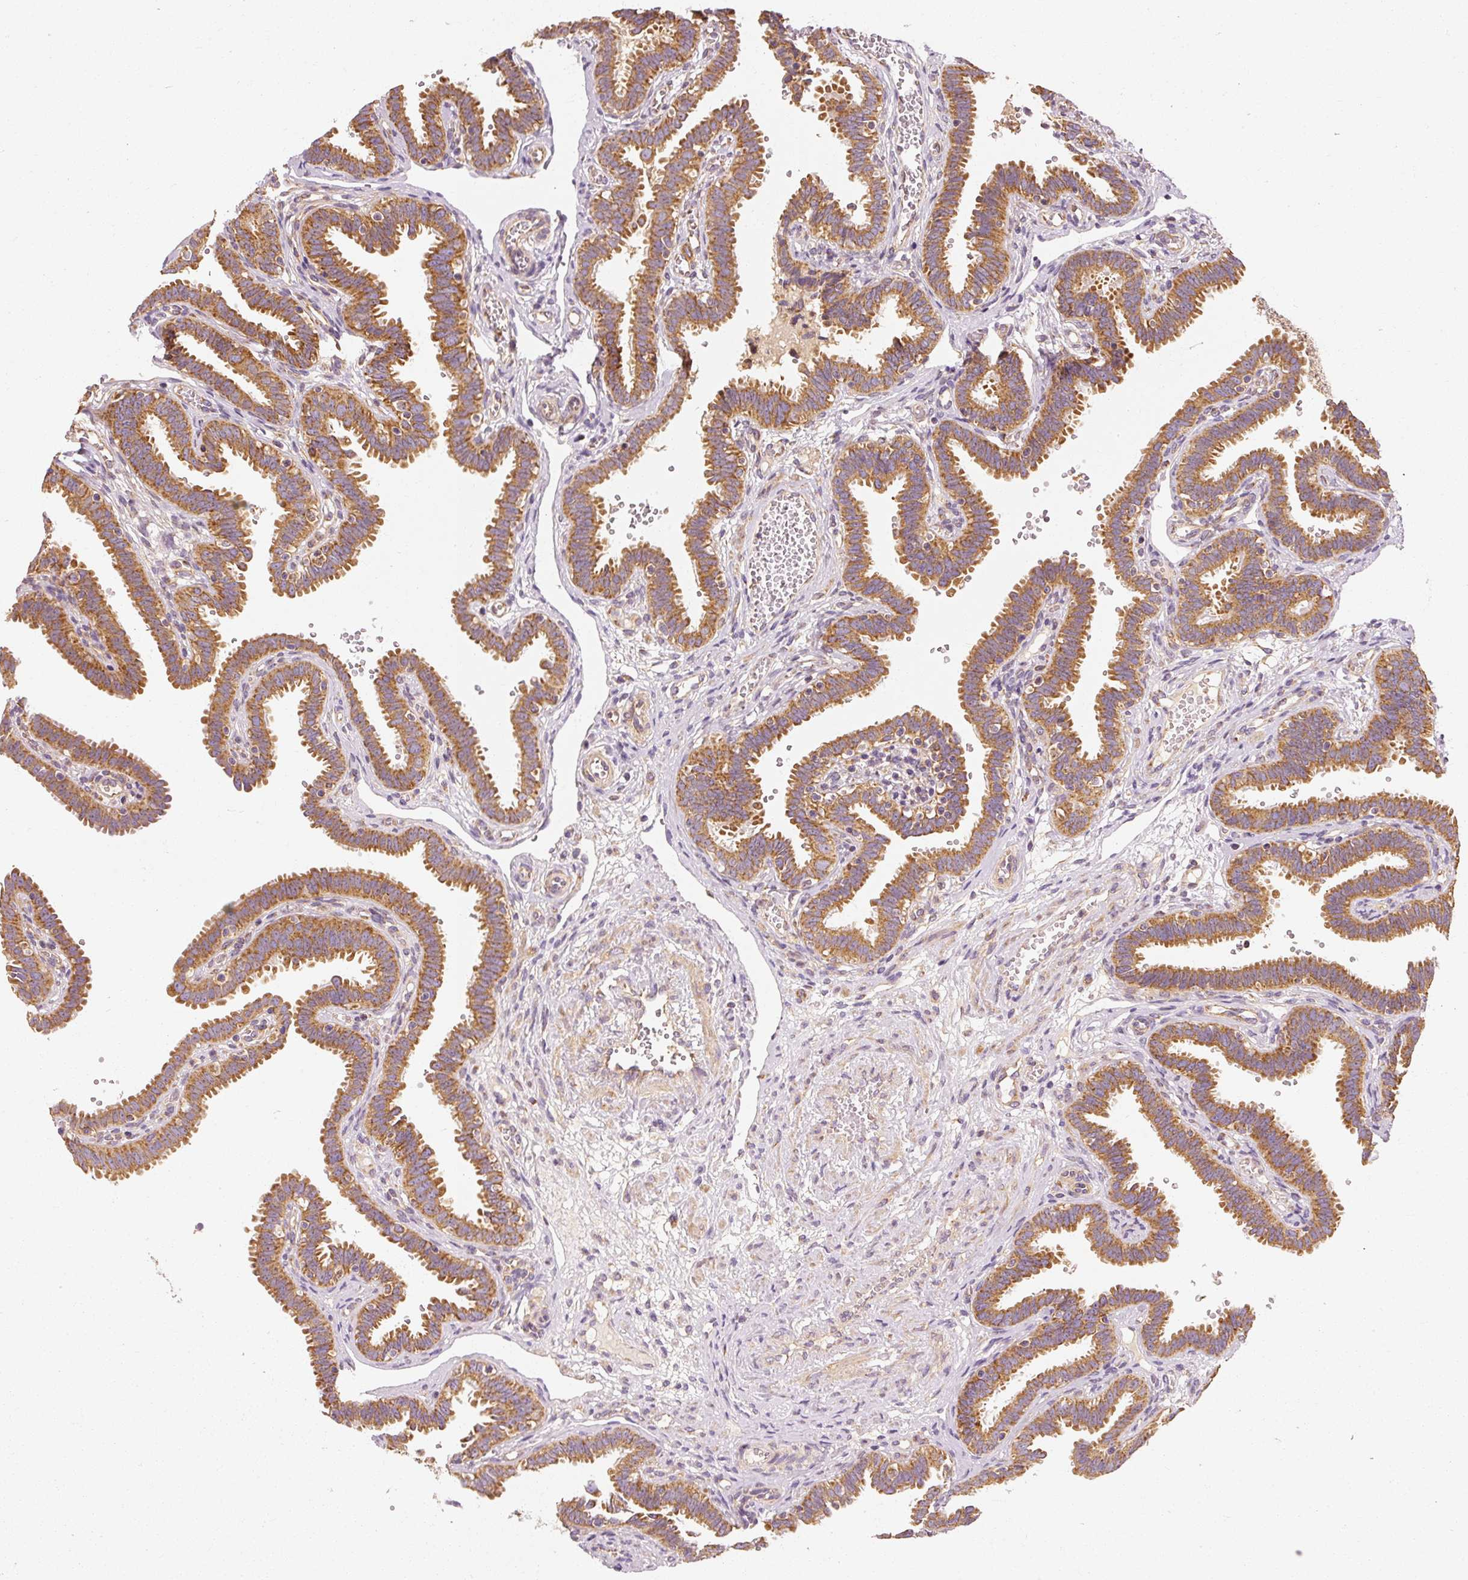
{"staining": {"intensity": "moderate", "quantity": ">75%", "location": "cytoplasmic/membranous"}, "tissue": "fallopian tube", "cell_type": "Glandular cells", "image_type": "normal", "snomed": [{"axis": "morphology", "description": "Normal tissue, NOS"}, {"axis": "topography", "description": "Fallopian tube"}], "caption": "Fallopian tube stained with a protein marker displays moderate staining in glandular cells.", "gene": "TOMM40", "patient": {"sex": "female", "age": 37}}